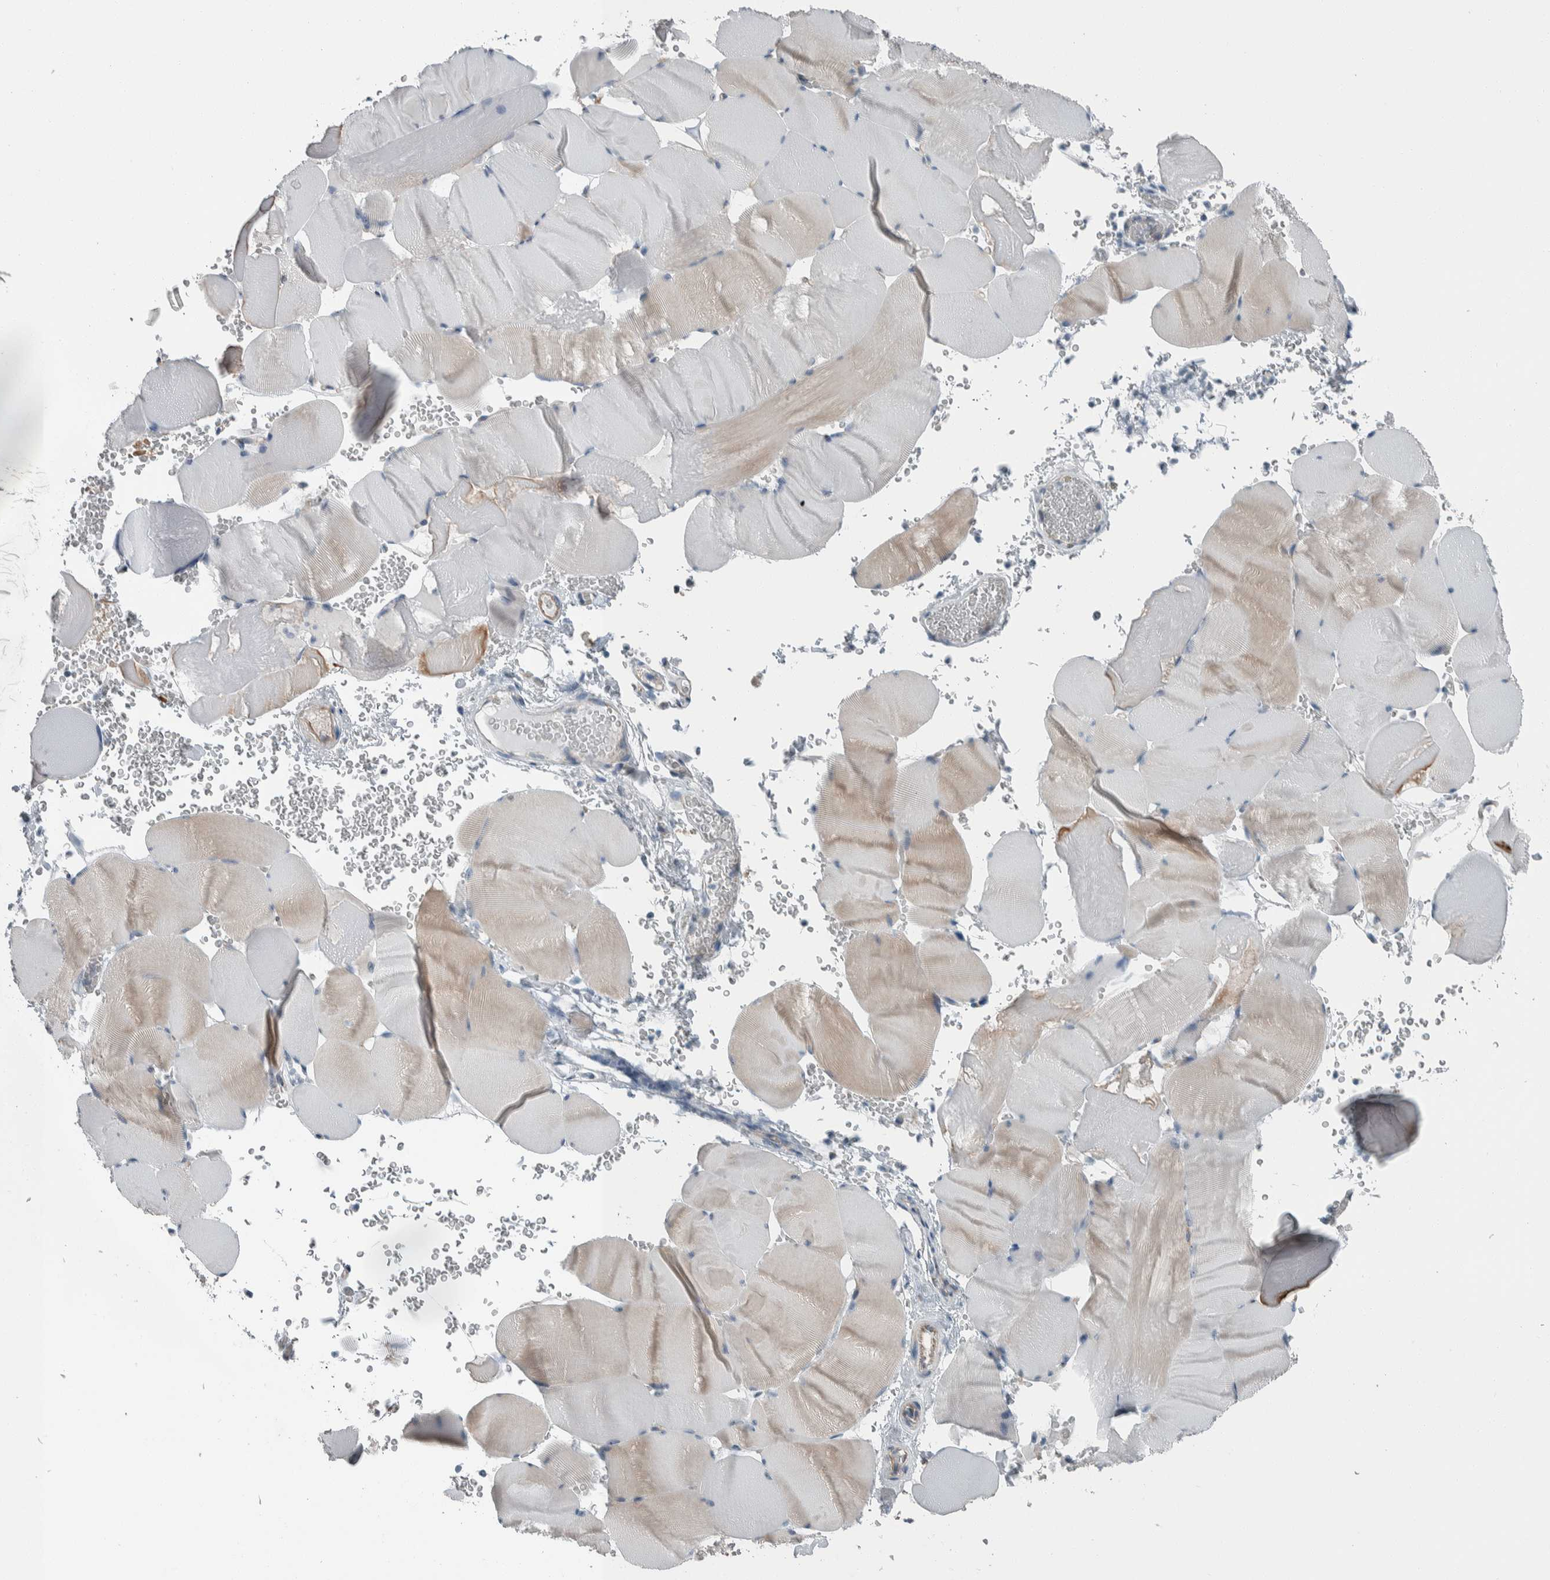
{"staining": {"intensity": "weak", "quantity": "<25%", "location": "cytoplasmic/membranous"}, "tissue": "skeletal muscle", "cell_type": "Myocytes", "image_type": "normal", "snomed": [{"axis": "morphology", "description": "Normal tissue, NOS"}, {"axis": "topography", "description": "Skeletal muscle"}], "caption": "Myocytes show no significant staining in benign skeletal muscle. The staining was performed using DAB (3,3'-diaminobenzidine) to visualize the protein expression in brown, while the nuclei were stained in blue with hematoxylin (Magnification: 20x).", "gene": "USP25", "patient": {"sex": "male", "age": 62}}